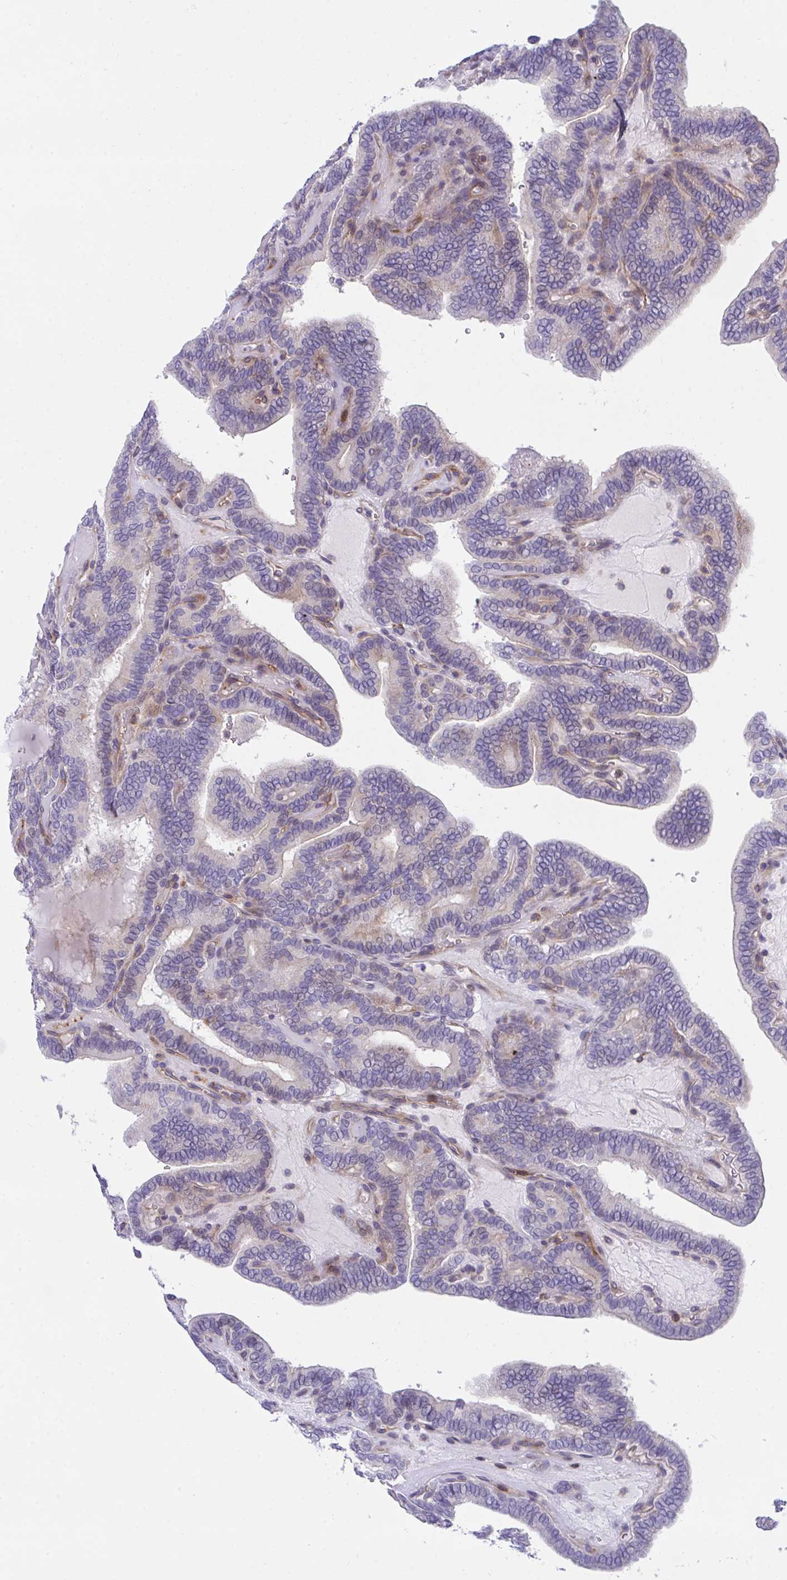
{"staining": {"intensity": "negative", "quantity": "none", "location": "none"}, "tissue": "thyroid cancer", "cell_type": "Tumor cells", "image_type": "cancer", "snomed": [{"axis": "morphology", "description": "Papillary adenocarcinoma, NOS"}, {"axis": "topography", "description": "Thyroid gland"}], "caption": "This is a micrograph of immunohistochemistry (IHC) staining of papillary adenocarcinoma (thyroid), which shows no expression in tumor cells.", "gene": "PPIH", "patient": {"sex": "female", "age": 21}}